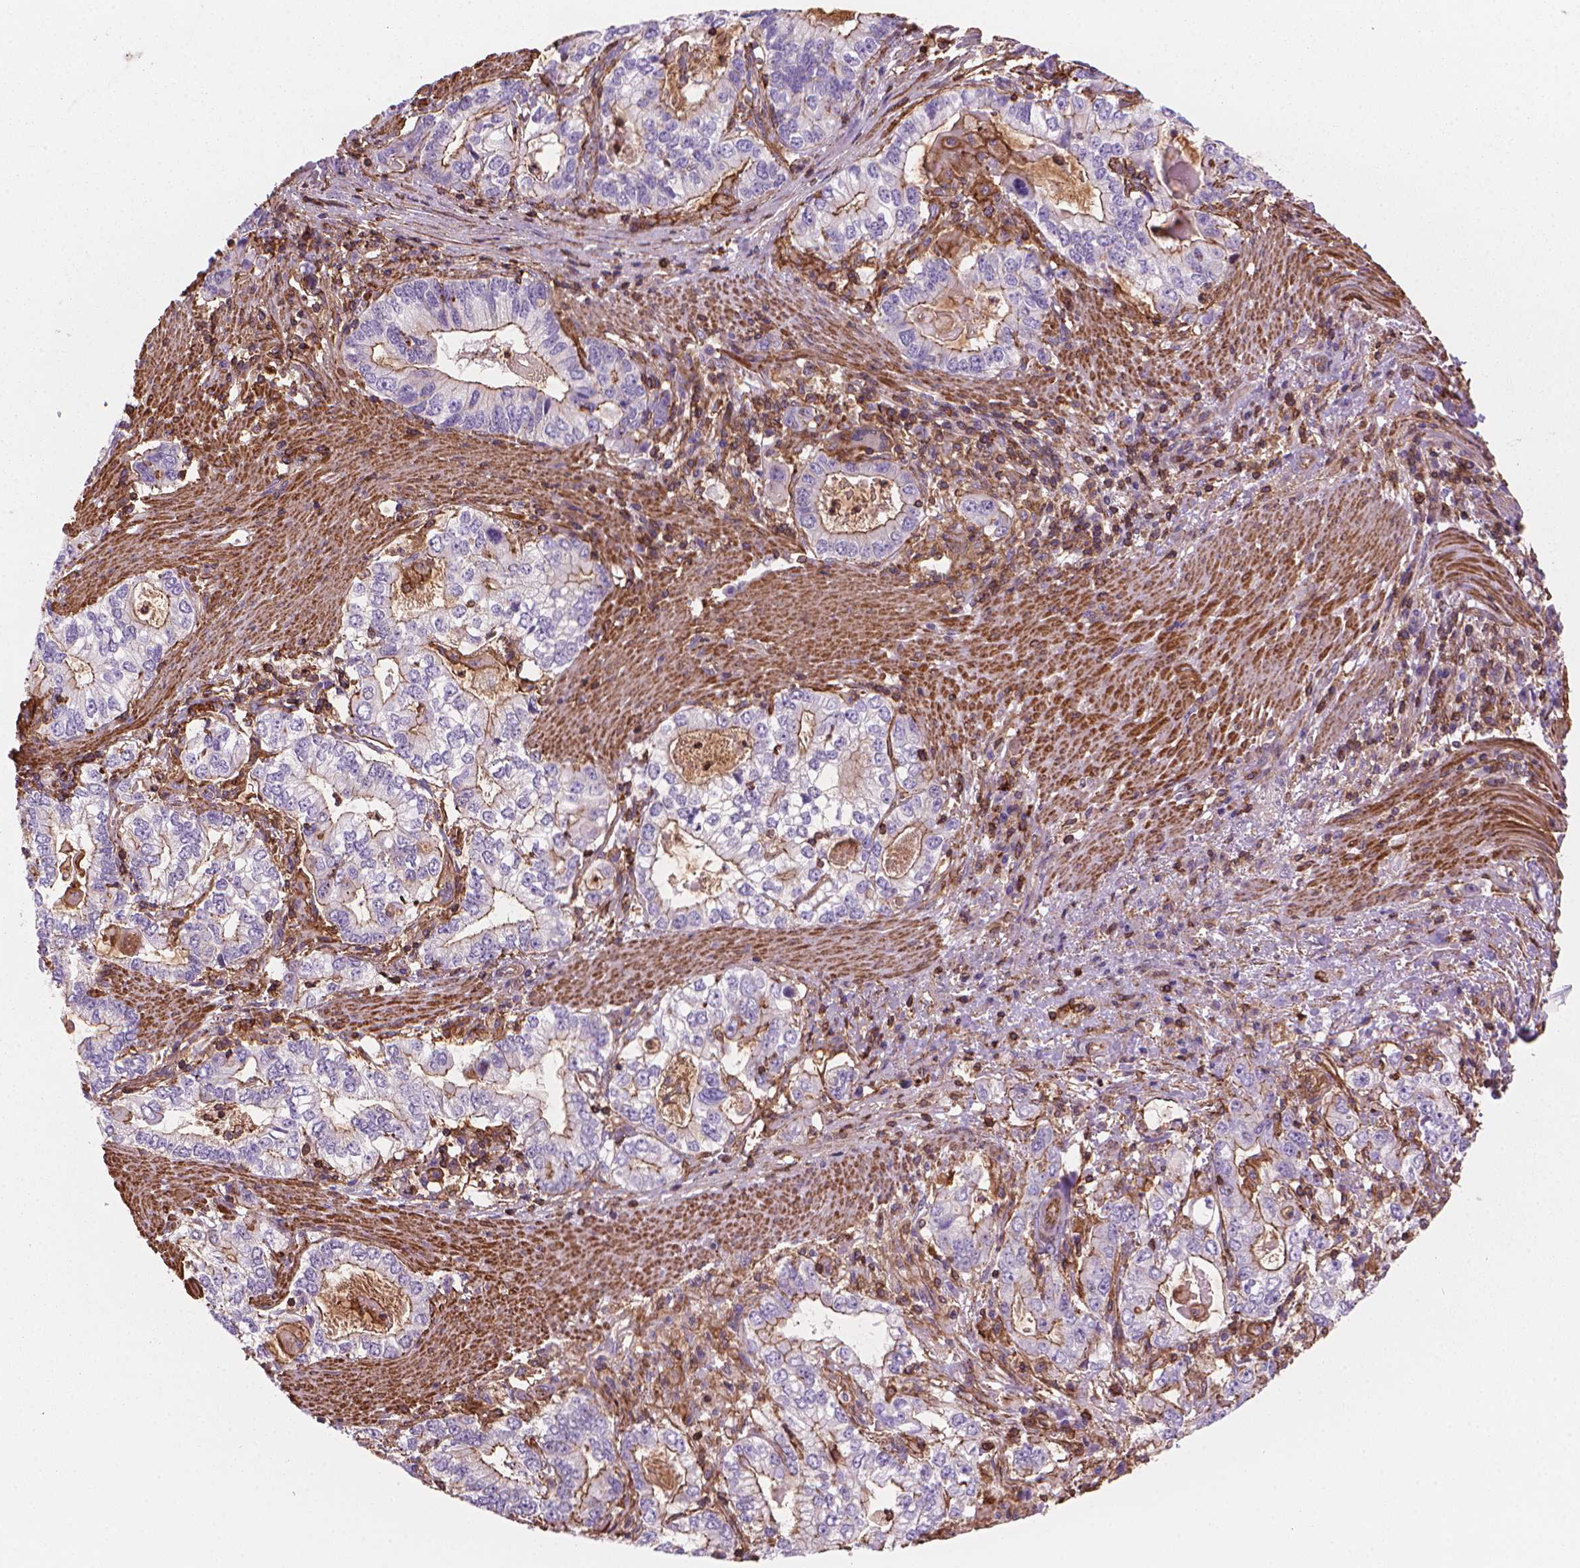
{"staining": {"intensity": "moderate", "quantity": "<25%", "location": "cytoplasmic/membranous"}, "tissue": "stomach cancer", "cell_type": "Tumor cells", "image_type": "cancer", "snomed": [{"axis": "morphology", "description": "Adenocarcinoma, NOS"}, {"axis": "topography", "description": "Stomach, lower"}], "caption": "Immunohistochemistry image of adenocarcinoma (stomach) stained for a protein (brown), which reveals low levels of moderate cytoplasmic/membranous positivity in about <25% of tumor cells.", "gene": "PATJ", "patient": {"sex": "female", "age": 72}}